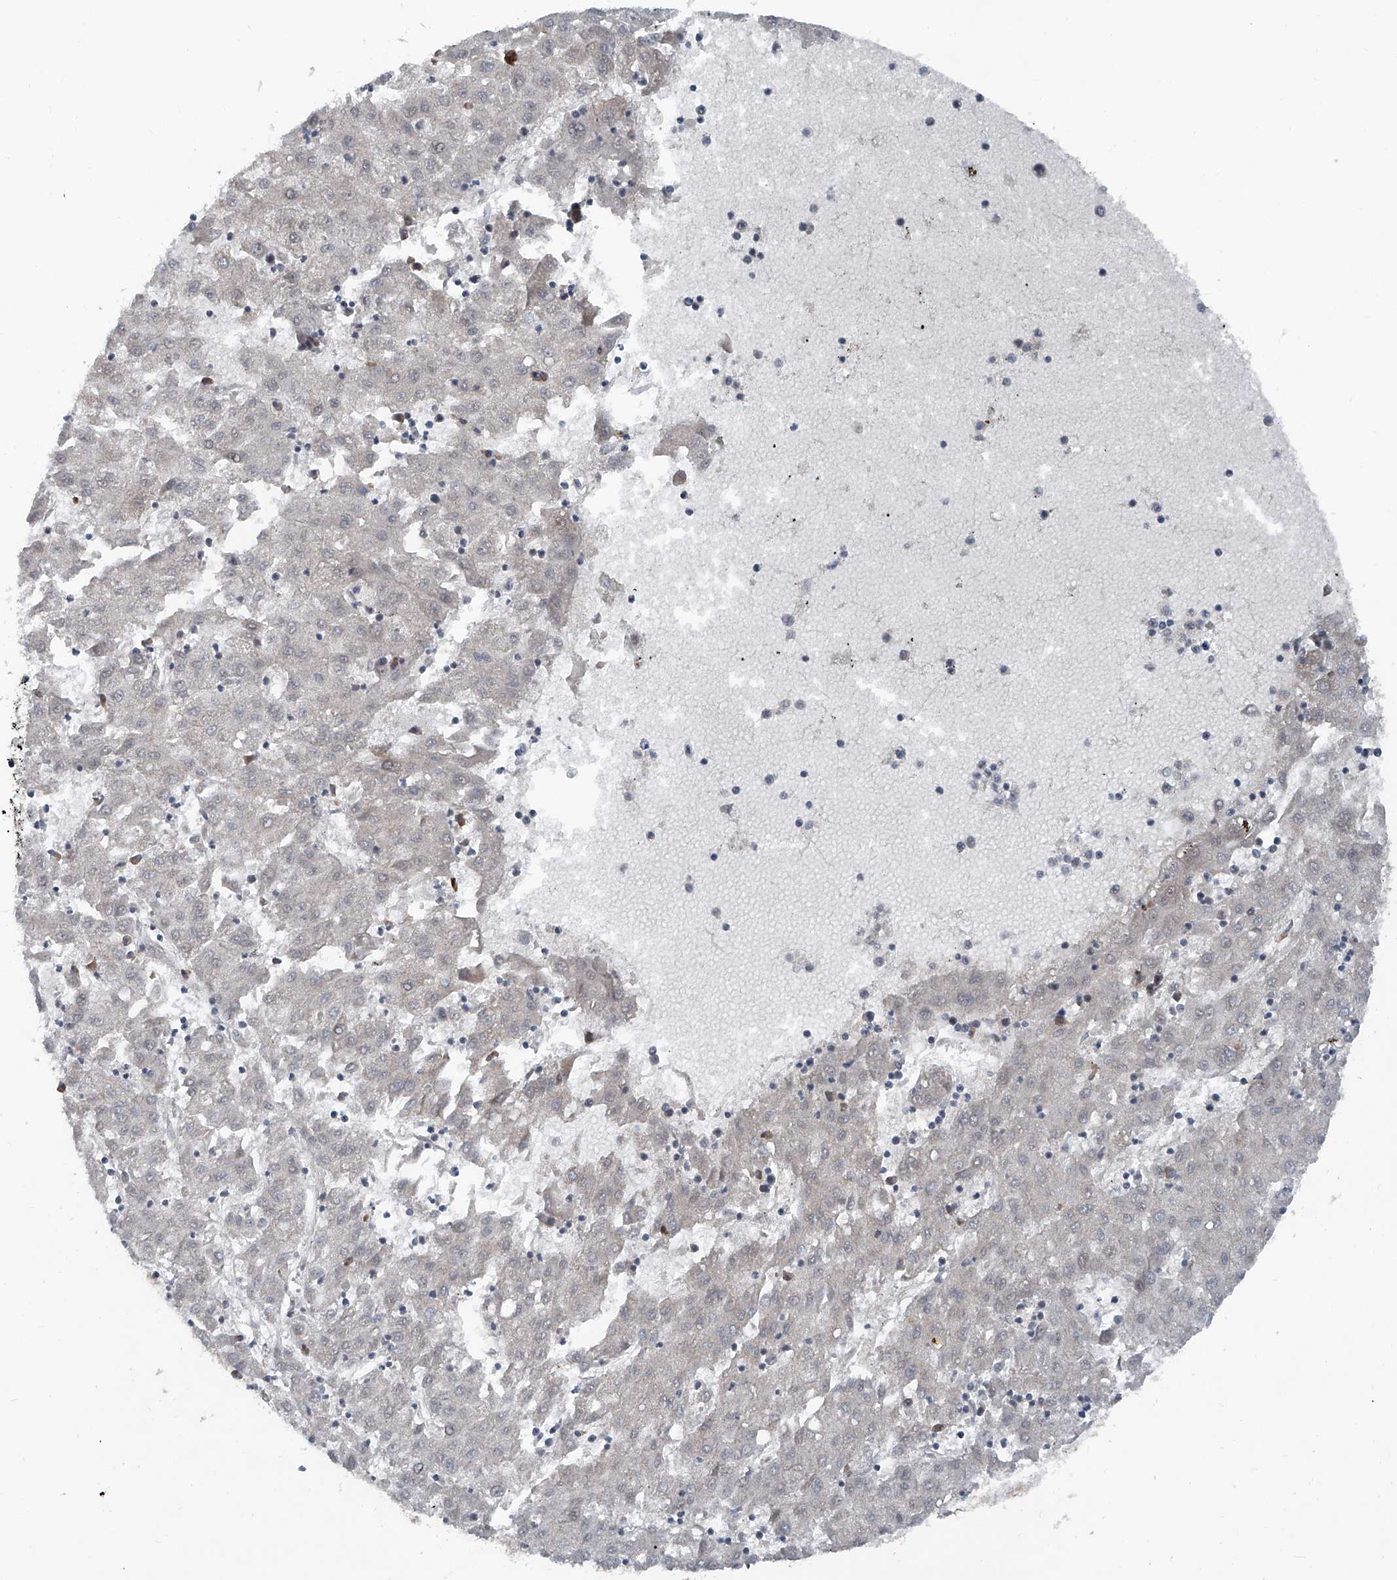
{"staining": {"intensity": "negative", "quantity": "none", "location": "none"}, "tissue": "liver cancer", "cell_type": "Tumor cells", "image_type": "cancer", "snomed": [{"axis": "morphology", "description": "Carcinoma, Hepatocellular, NOS"}, {"axis": "topography", "description": "Liver"}], "caption": "This is an IHC histopathology image of human liver hepatocellular carcinoma. There is no positivity in tumor cells.", "gene": "COA7", "patient": {"sex": "male", "age": 72}}